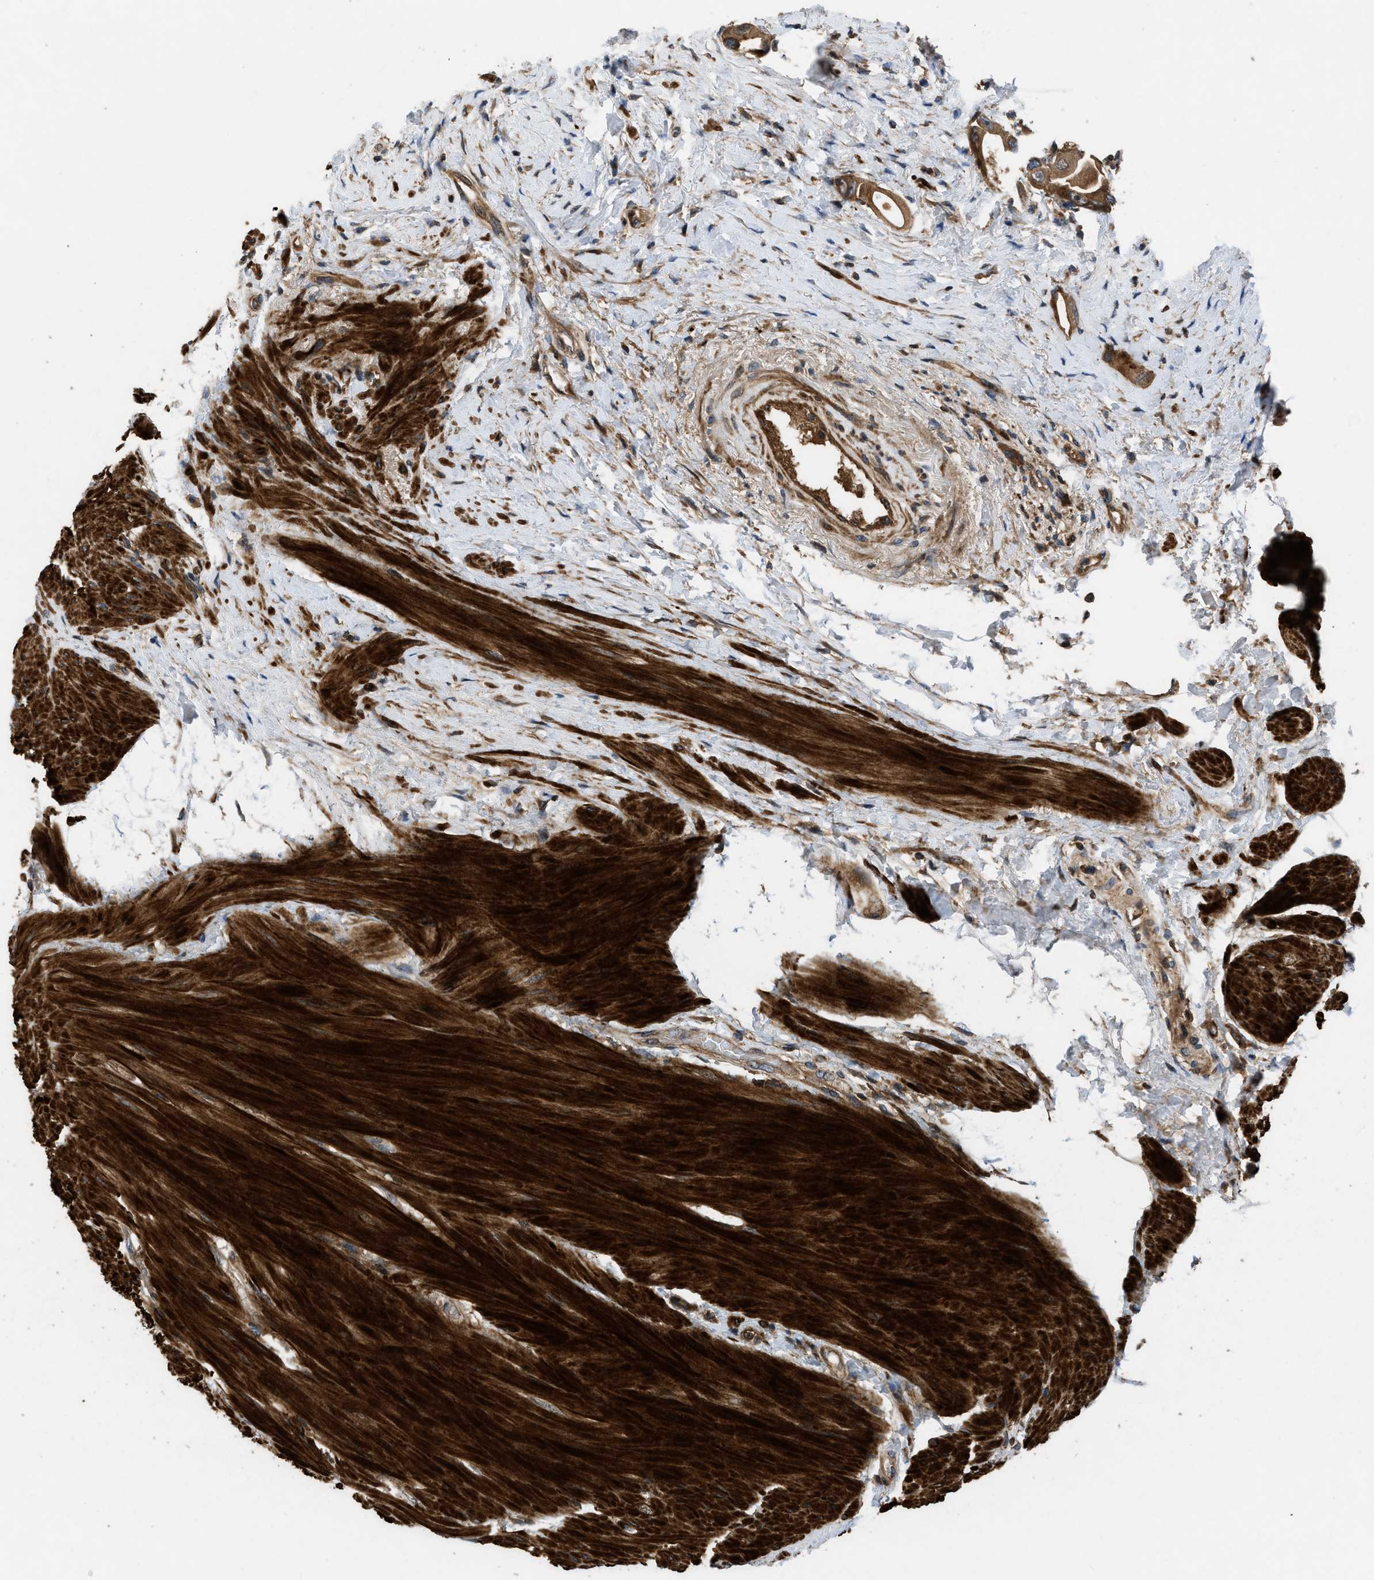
{"staining": {"intensity": "moderate", "quantity": ">75%", "location": "cytoplasmic/membranous"}, "tissue": "colorectal cancer", "cell_type": "Tumor cells", "image_type": "cancer", "snomed": [{"axis": "morphology", "description": "Adenocarcinoma, NOS"}, {"axis": "topography", "description": "Rectum"}], "caption": "The histopathology image reveals a brown stain indicating the presence of a protein in the cytoplasmic/membranous of tumor cells in colorectal cancer (adenocarcinoma).", "gene": "CNNM3", "patient": {"sex": "male", "age": 51}}